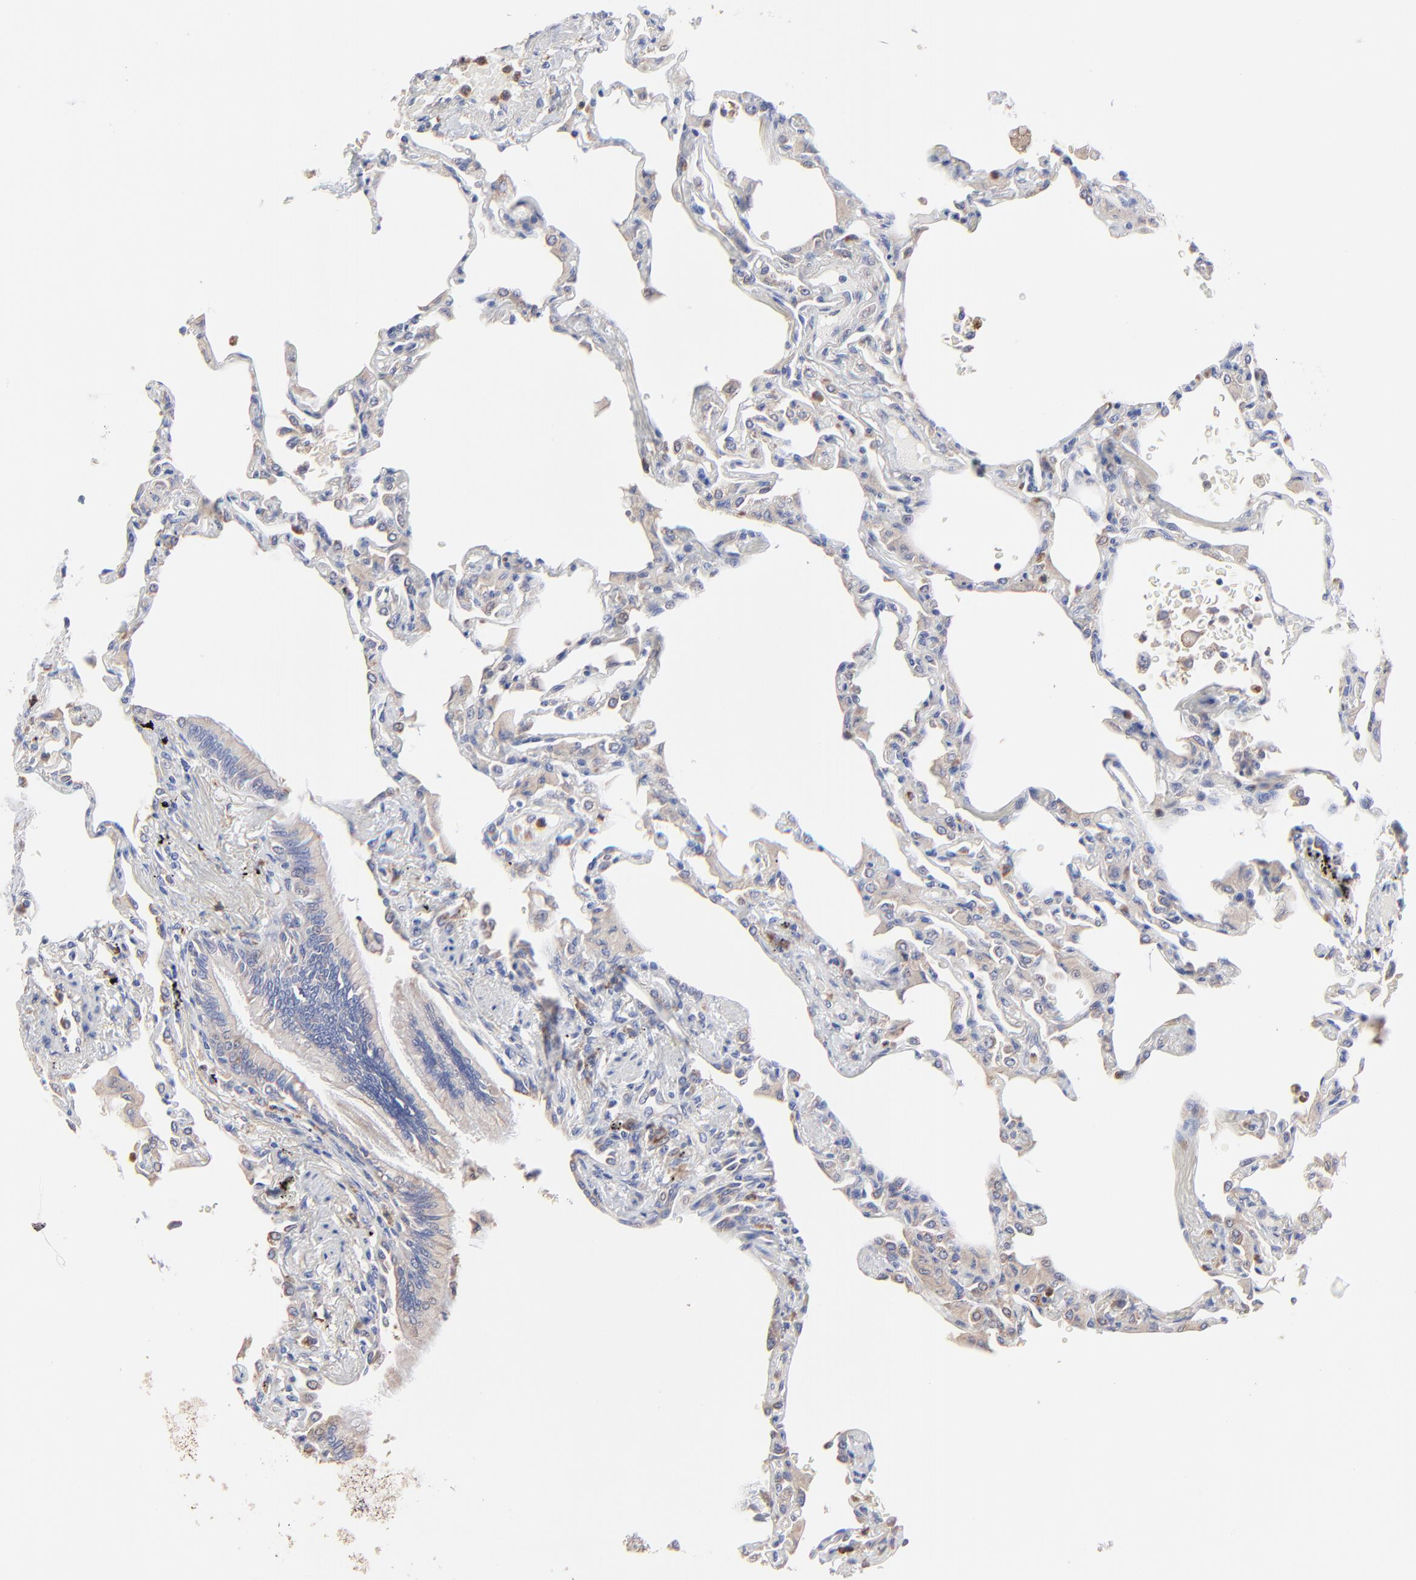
{"staining": {"intensity": "negative", "quantity": "none", "location": "none"}, "tissue": "lung", "cell_type": "Alveolar cells", "image_type": "normal", "snomed": [{"axis": "morphology", "description": "Normal tissue, NOS"}, {"axis": "topography", "description": "Lung"}], "caption": "A photomicrograph of human lung is negative for staining in alveolar cells. (DAB immunohistochemistry, high magnification).", "gene": "PPFIBP2", "patient": {"sex": "female", "age": 49}}